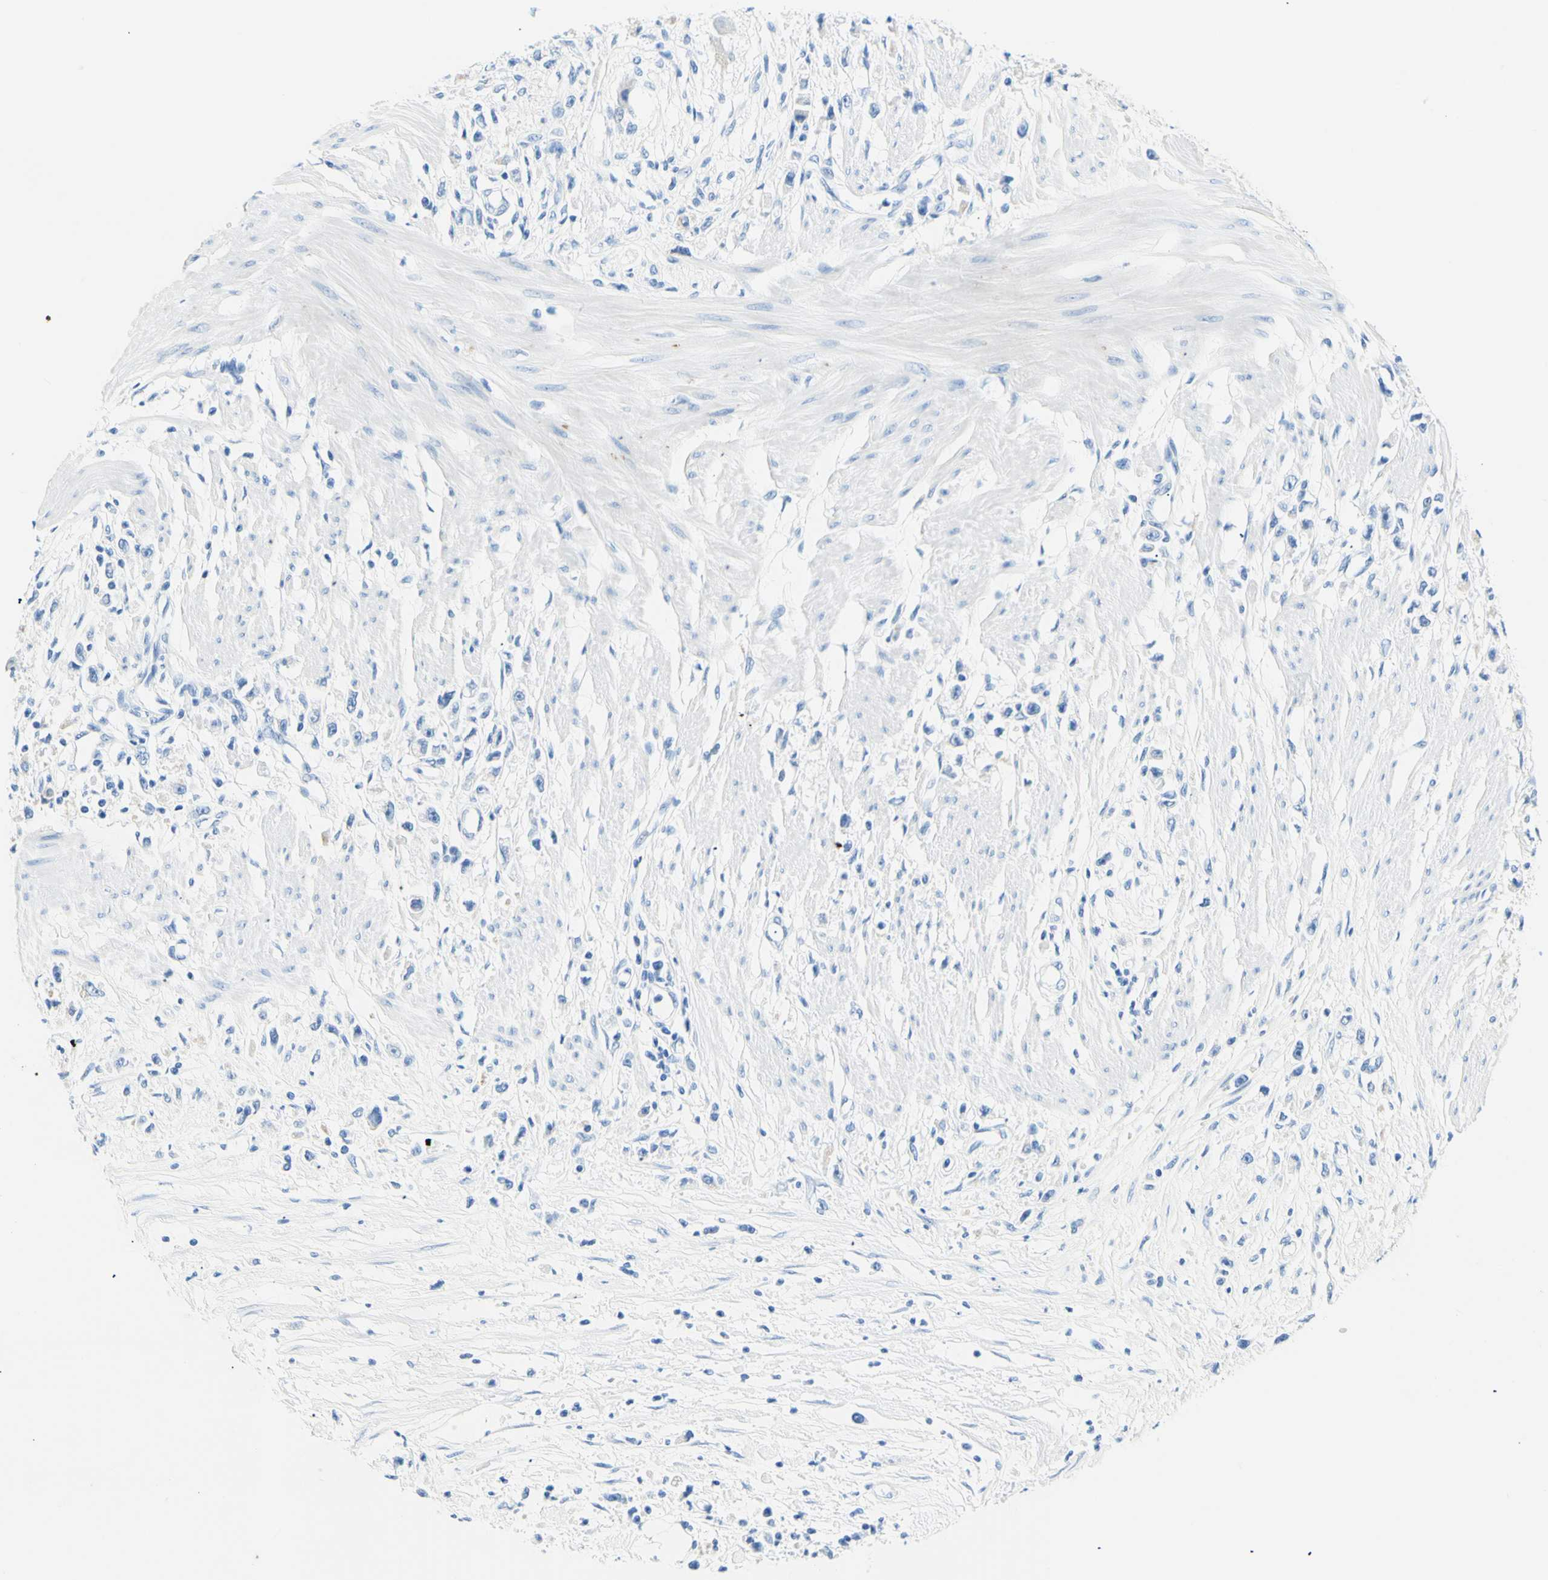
{"staining": {"intensity": "negative", "quantity": "none", "location": "none"}, "tissue": "stomach cancer", "cell_type": "Tumor cells", "image_type": "cancer", "snomed": [{"axis": "morphology", "description": "Adenocarcinoma, NOS"}, {"axis": "topography", "description": "Stomach"}], "caption": "Immunohistochemistry (IHC) histopathology image of human stomach cancer stained for a protein (brown), which exhibits no staining in tumor cells. Nuclei are stained in blue.", "gene": "MYH2", "patient": {"sex": "female", "age": 59}}